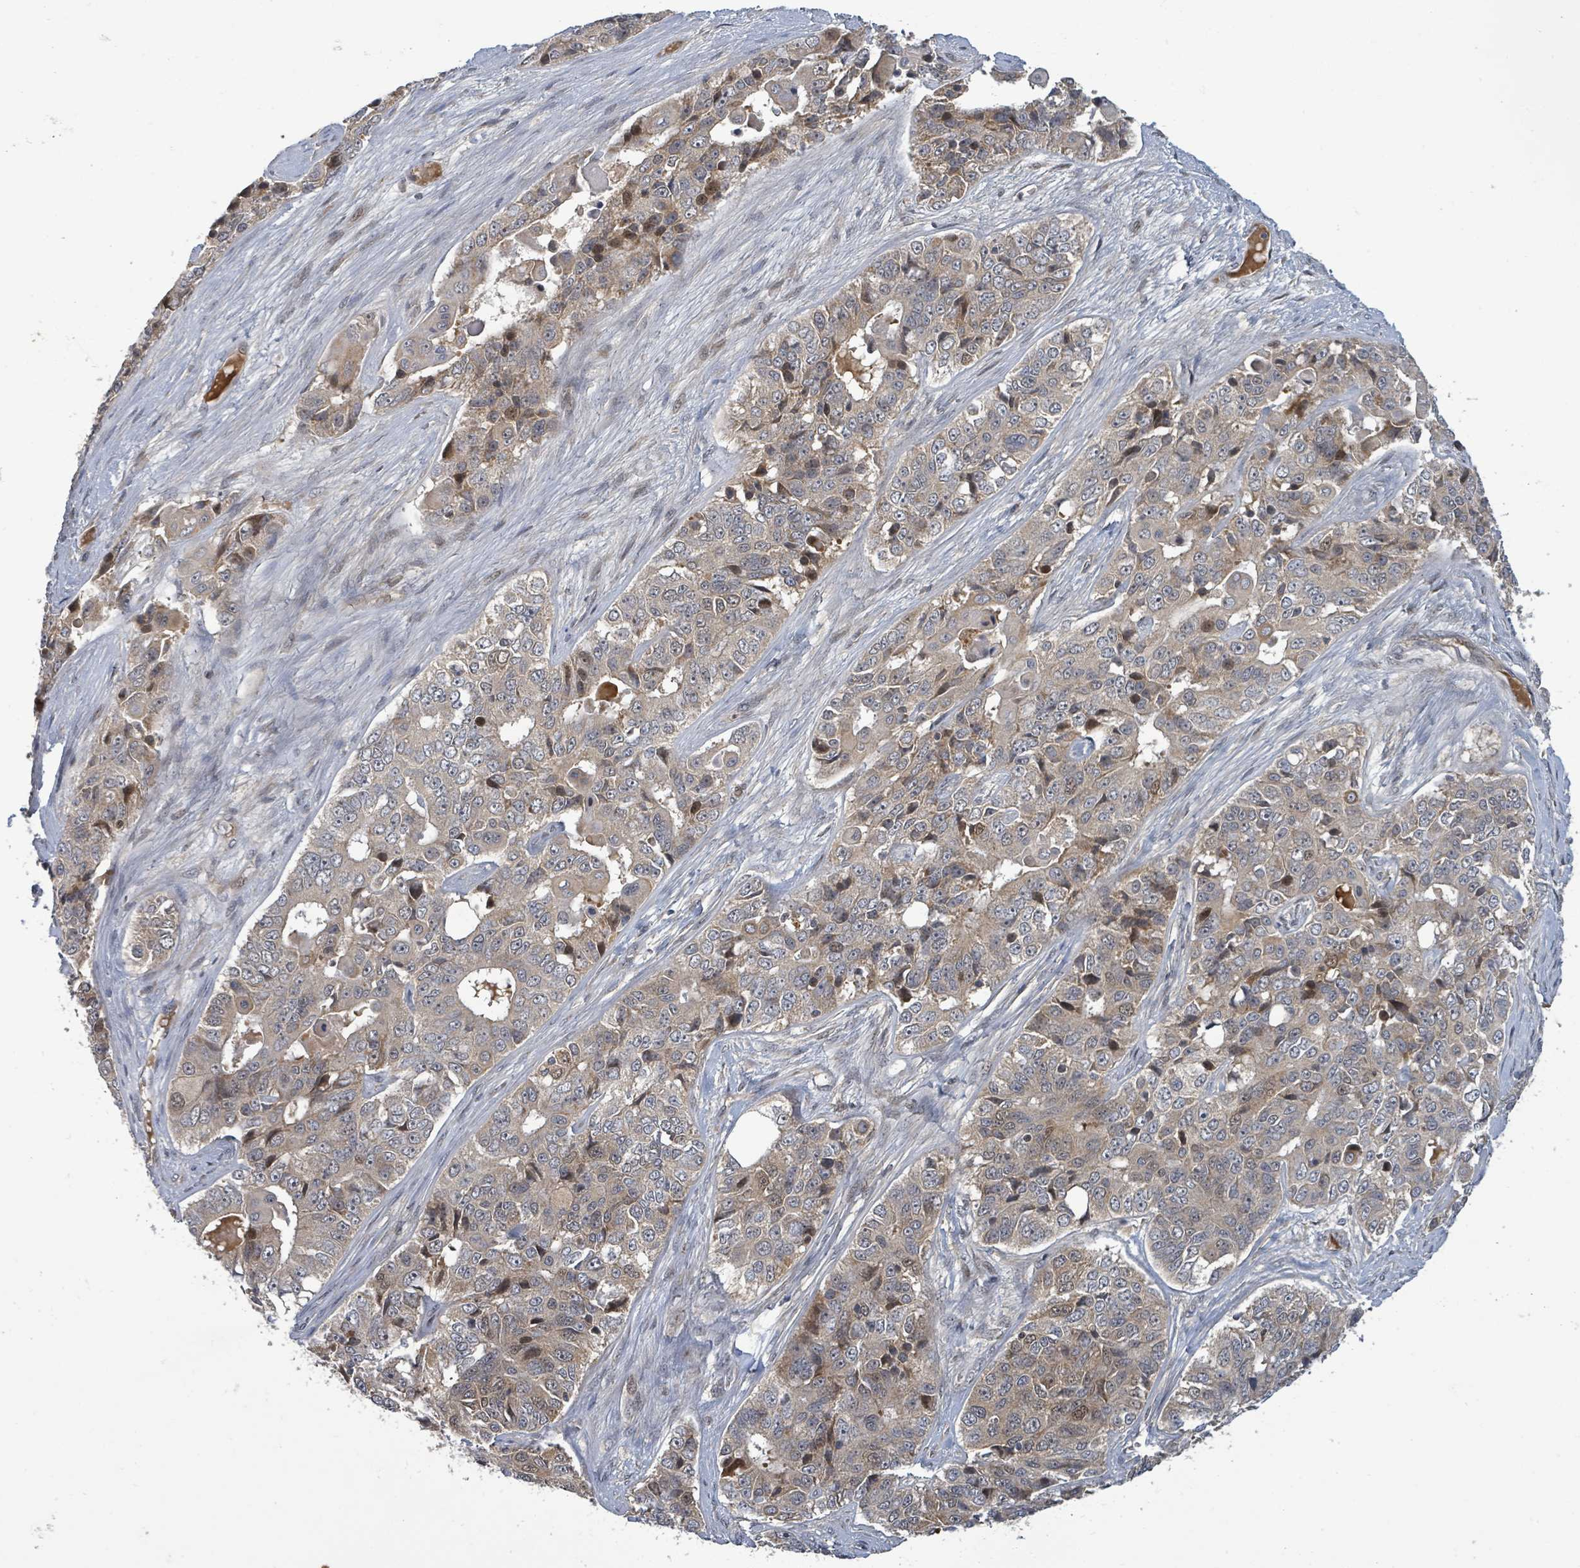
{"staining": {"intensity": "weak", "quantity": ">75%", "location": "cytoplasmic/membranous,nuclear"}, "tissue": "ovarian cancer", "cell_type": "Tumor cells", "image_type": "cancer", "snomed": [{"axis": "morphology", "description": "Carcinoma, endometroid"}, {"axis": "topography", "description": "Ovary"}], "caption": "High-power microscopy captured an IHC photomicrograph of ovarian cancer (endometroid carcinoma), revealing weak cytoplasmic/membranous and nuclear staining in approximately >75% of tumor cells. (IHC, brightfield microscopy, high magnification).", "gene": "ITGA11", "patient": {"sex": "female", "age": 51}}